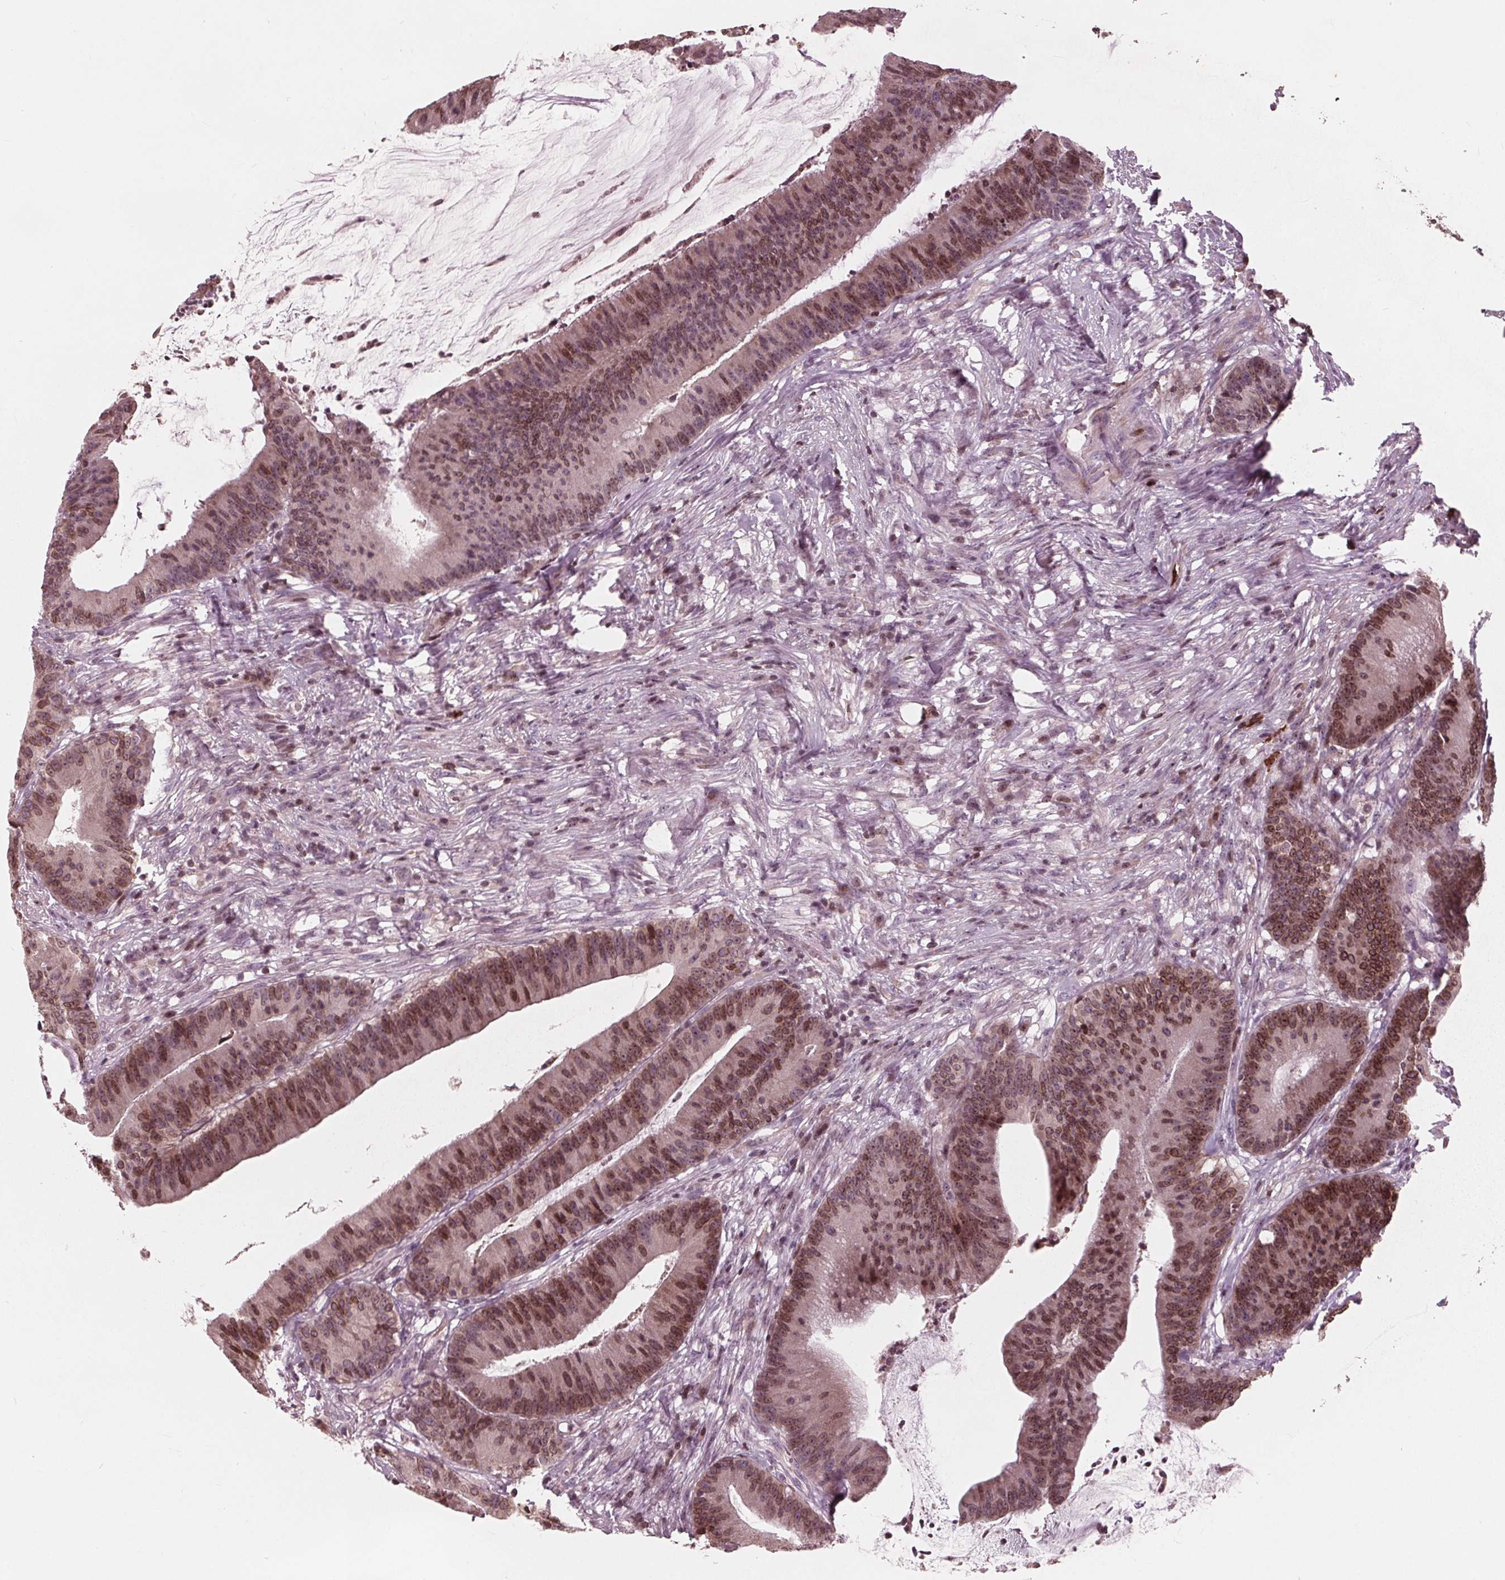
{"staining": {"intensity": "moderate", "quantity": ">75%", "location": "cytoplasmic/membranous,nuclear"}, "tissue": "colorectal cancer", "cell_type": "Tumor cells", "image_type": "cancer", "snomed": [{"axis": "morphology", "description": "Adenocarcinoma, NOS"}, {"axis": "topography", "description": "Colon"}], "caption": "Colorectal cancer (adenocarcinoma) stained with DAB (3,3'-diaminobenzidine) immunohistochemistry (IHC) displays medium levels of moderate cytoplasmic/membranous and nuclear positivity in about >75% of tumor cells. (Stains: DAB (3,3'-diaminobenzidine) in brown, nuclei in blue, Microscopy: brightfield microscopy at high magnification).", "gene": "NUP210", "patient": {"sex": "female", "age": 78}}